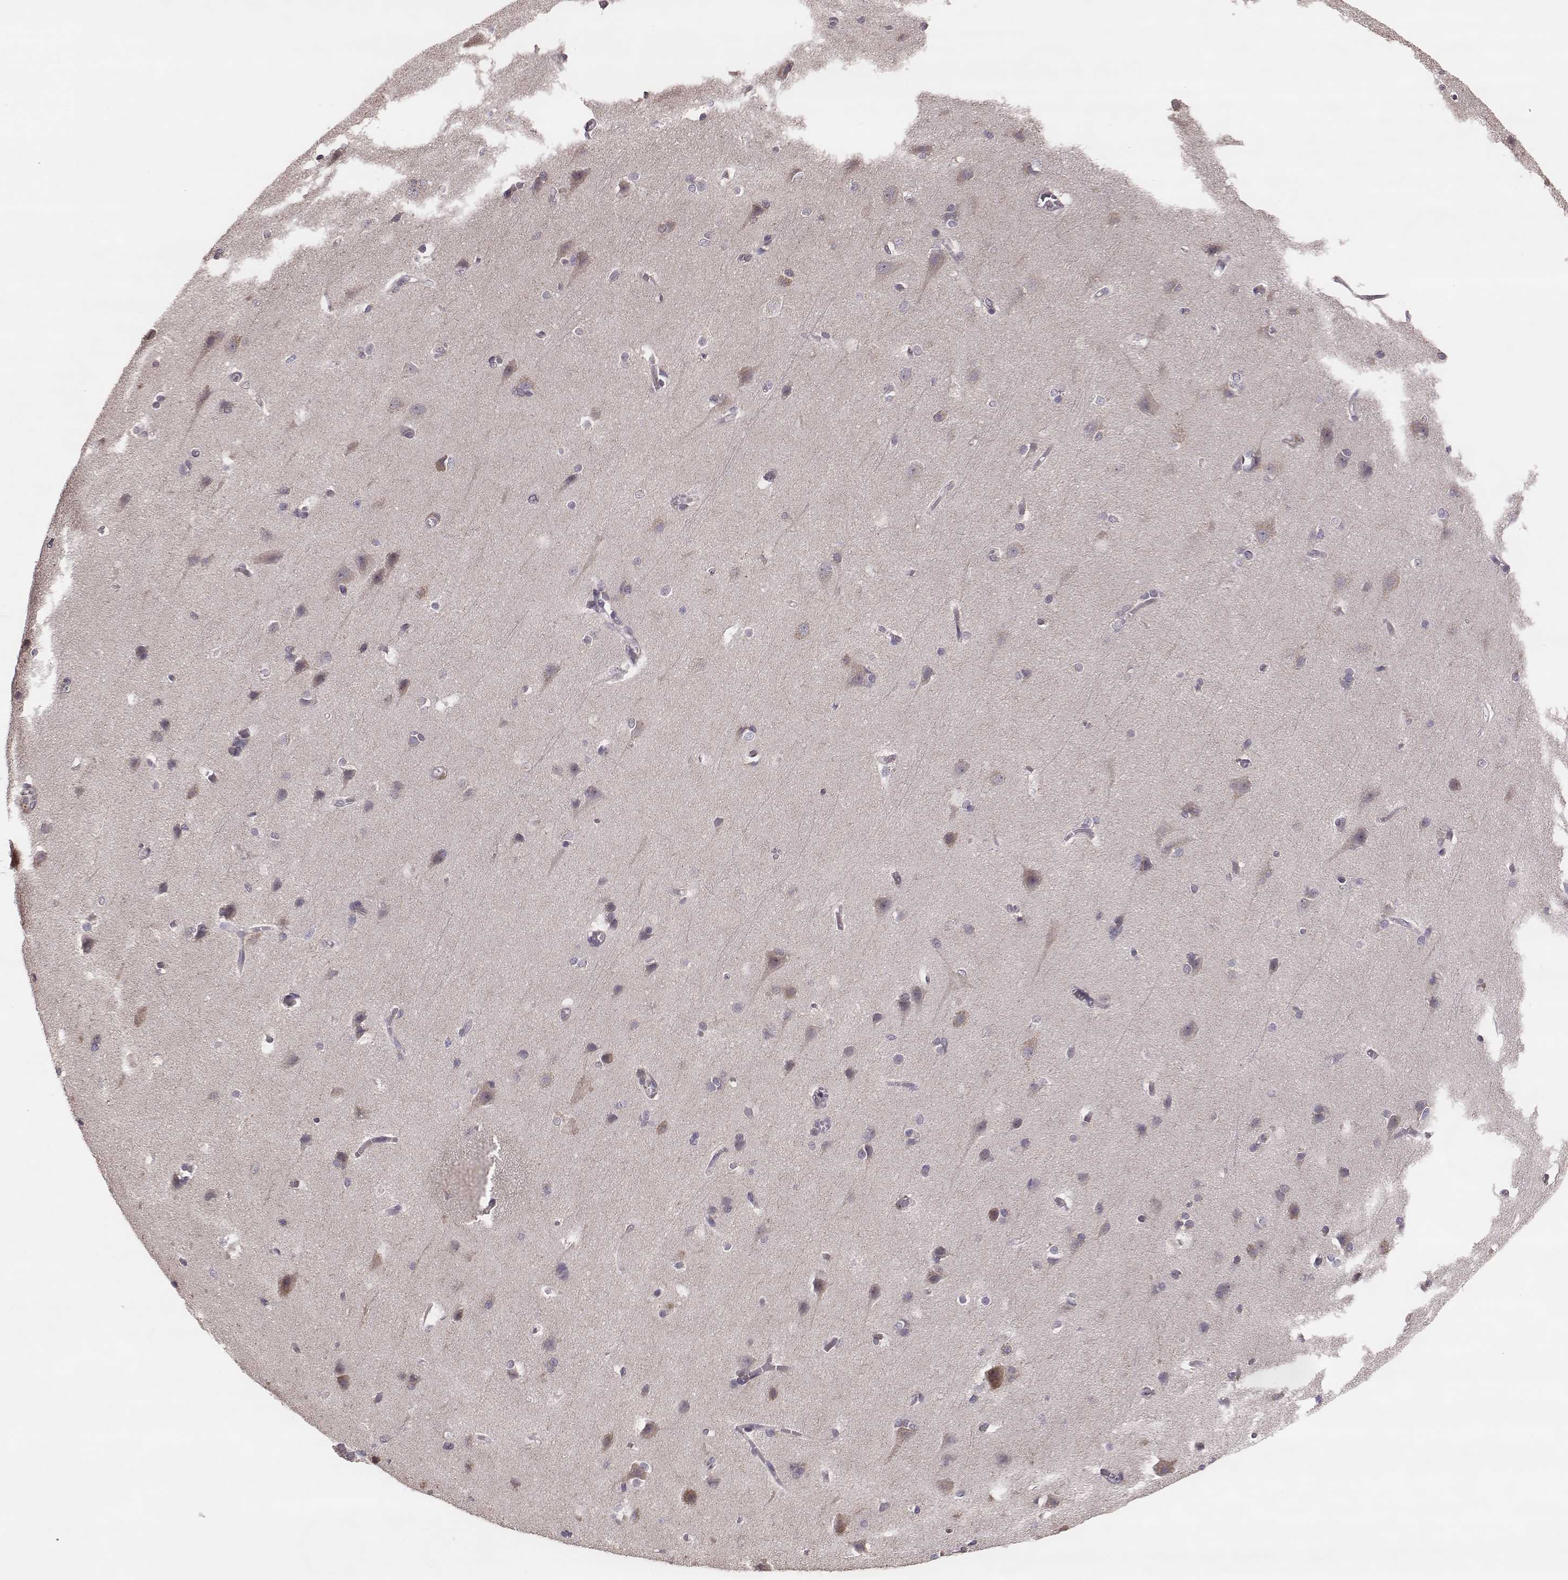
{"staining": {"intensity": "negative", "quantity": "none", "location": "none"}, "tissue": "cerebral cortex", "cell_type": "Endothelial cells", "image_type": "normal", "snomed": [{"axis": "morphology", "description": "Normal tissue, NOS"}, {"axis": "topography", "description": "Cerebral cortex"}], "caption": "Endothelial cells are negative for protein expression in normal human cerebral cortex. The staining is performed using DAB (3,3'-diaminobenzidine) brown chromogen with nuclei counter-stained in using hematoxylin.", "gene": "HAVCR1", "patient": {"sex": "male", "age": 37}}